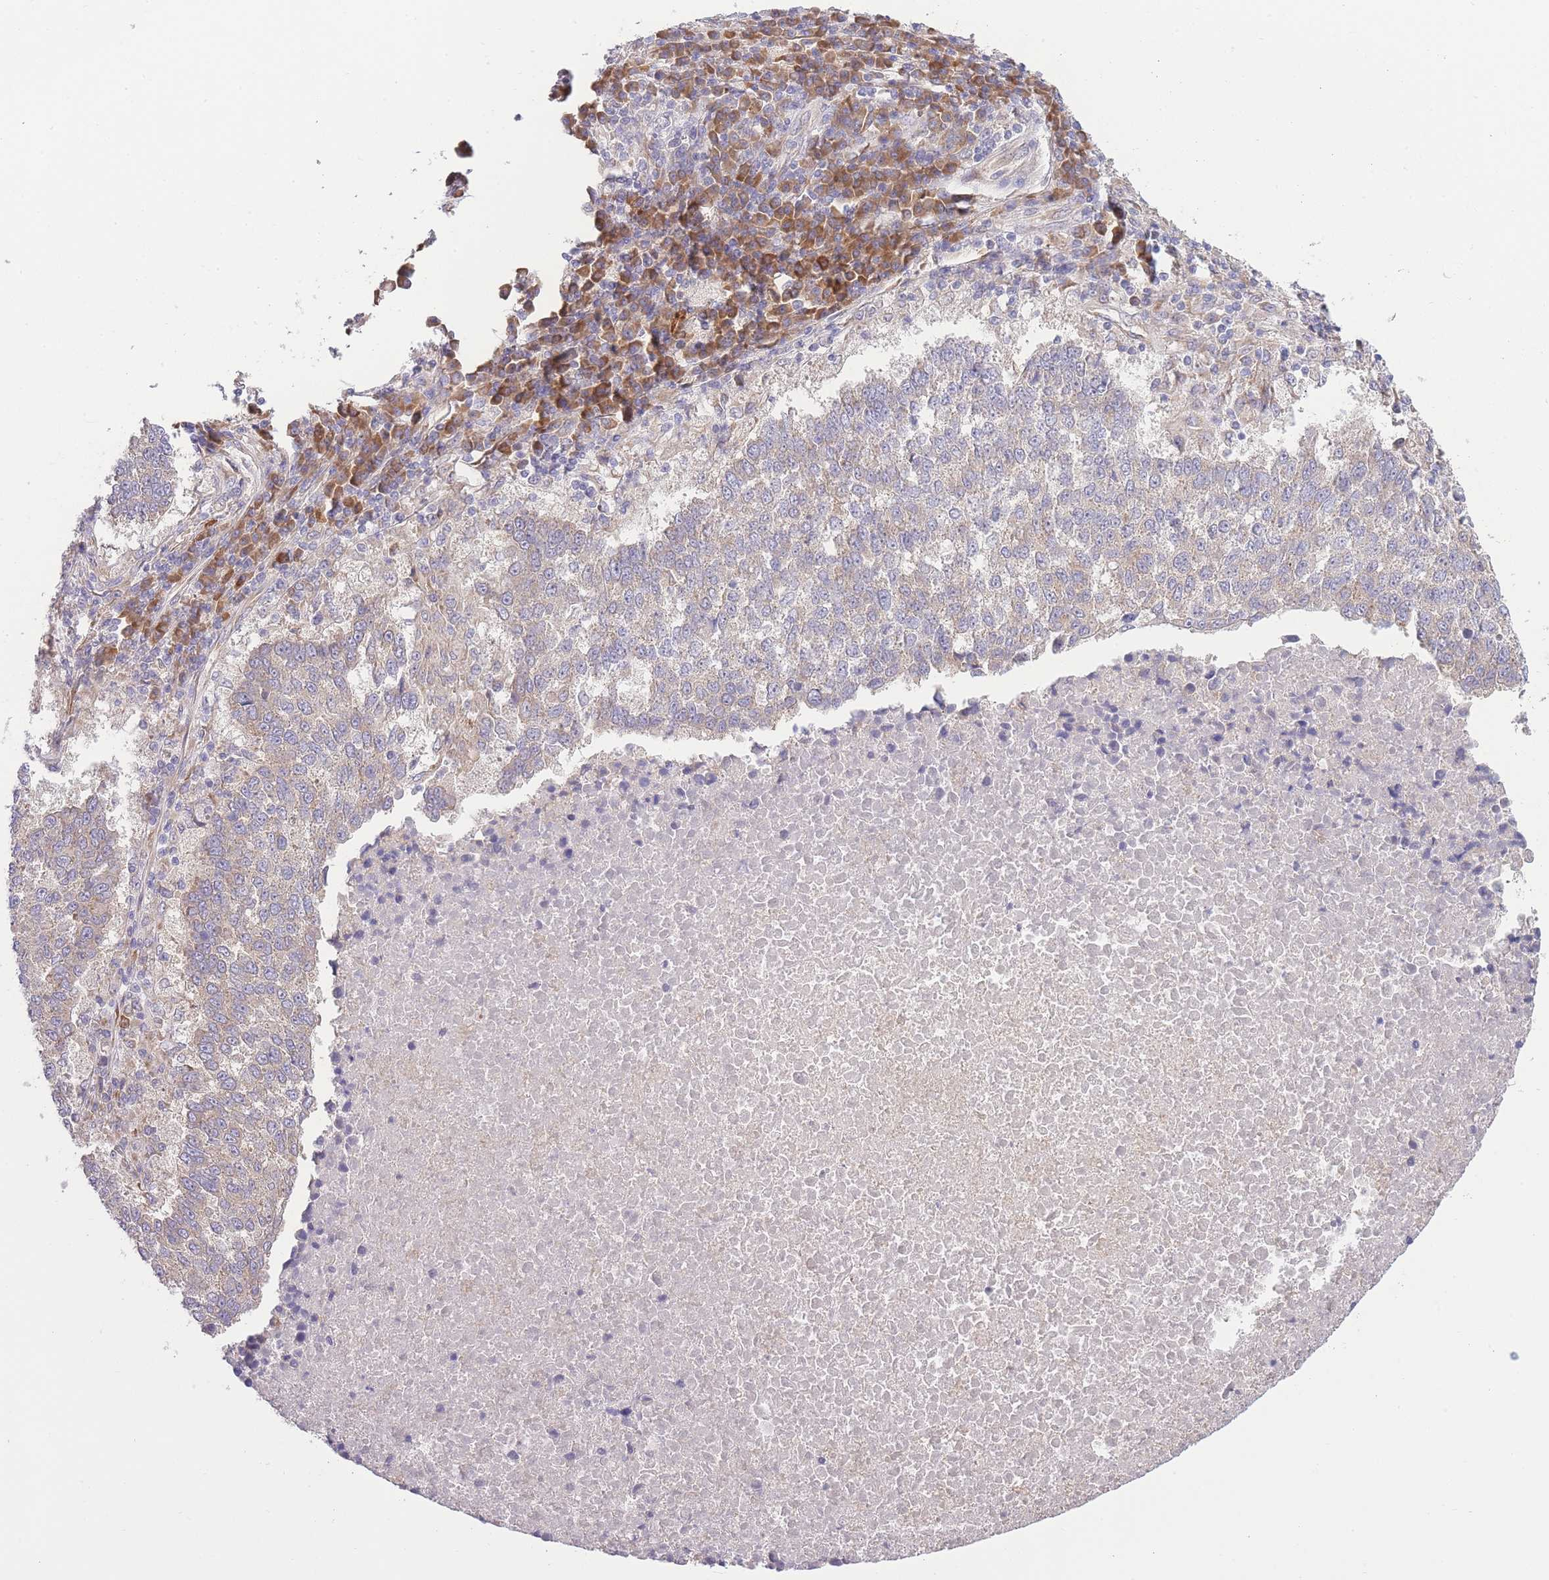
{"staining": {"intensity": "weak", "quantity": "<25%", "location": "cytoplasmic/membranous"}, "tissue": "lung cancer", "cell_type": "Tumor cells", "image_type": "cancer", "snomed": [{"axis": "morphology", "description": "Squamous cell carcinoma, NOS"}, {"axis": "topography", "description": "Lung"}], "caption": "DAB immunohistochemical staining of human squamous cell carcinoma (lung) exhibits no significant staining in tumor cells.", "gene": "BEX1", "patient": {"sex": "male", "age": 73}}